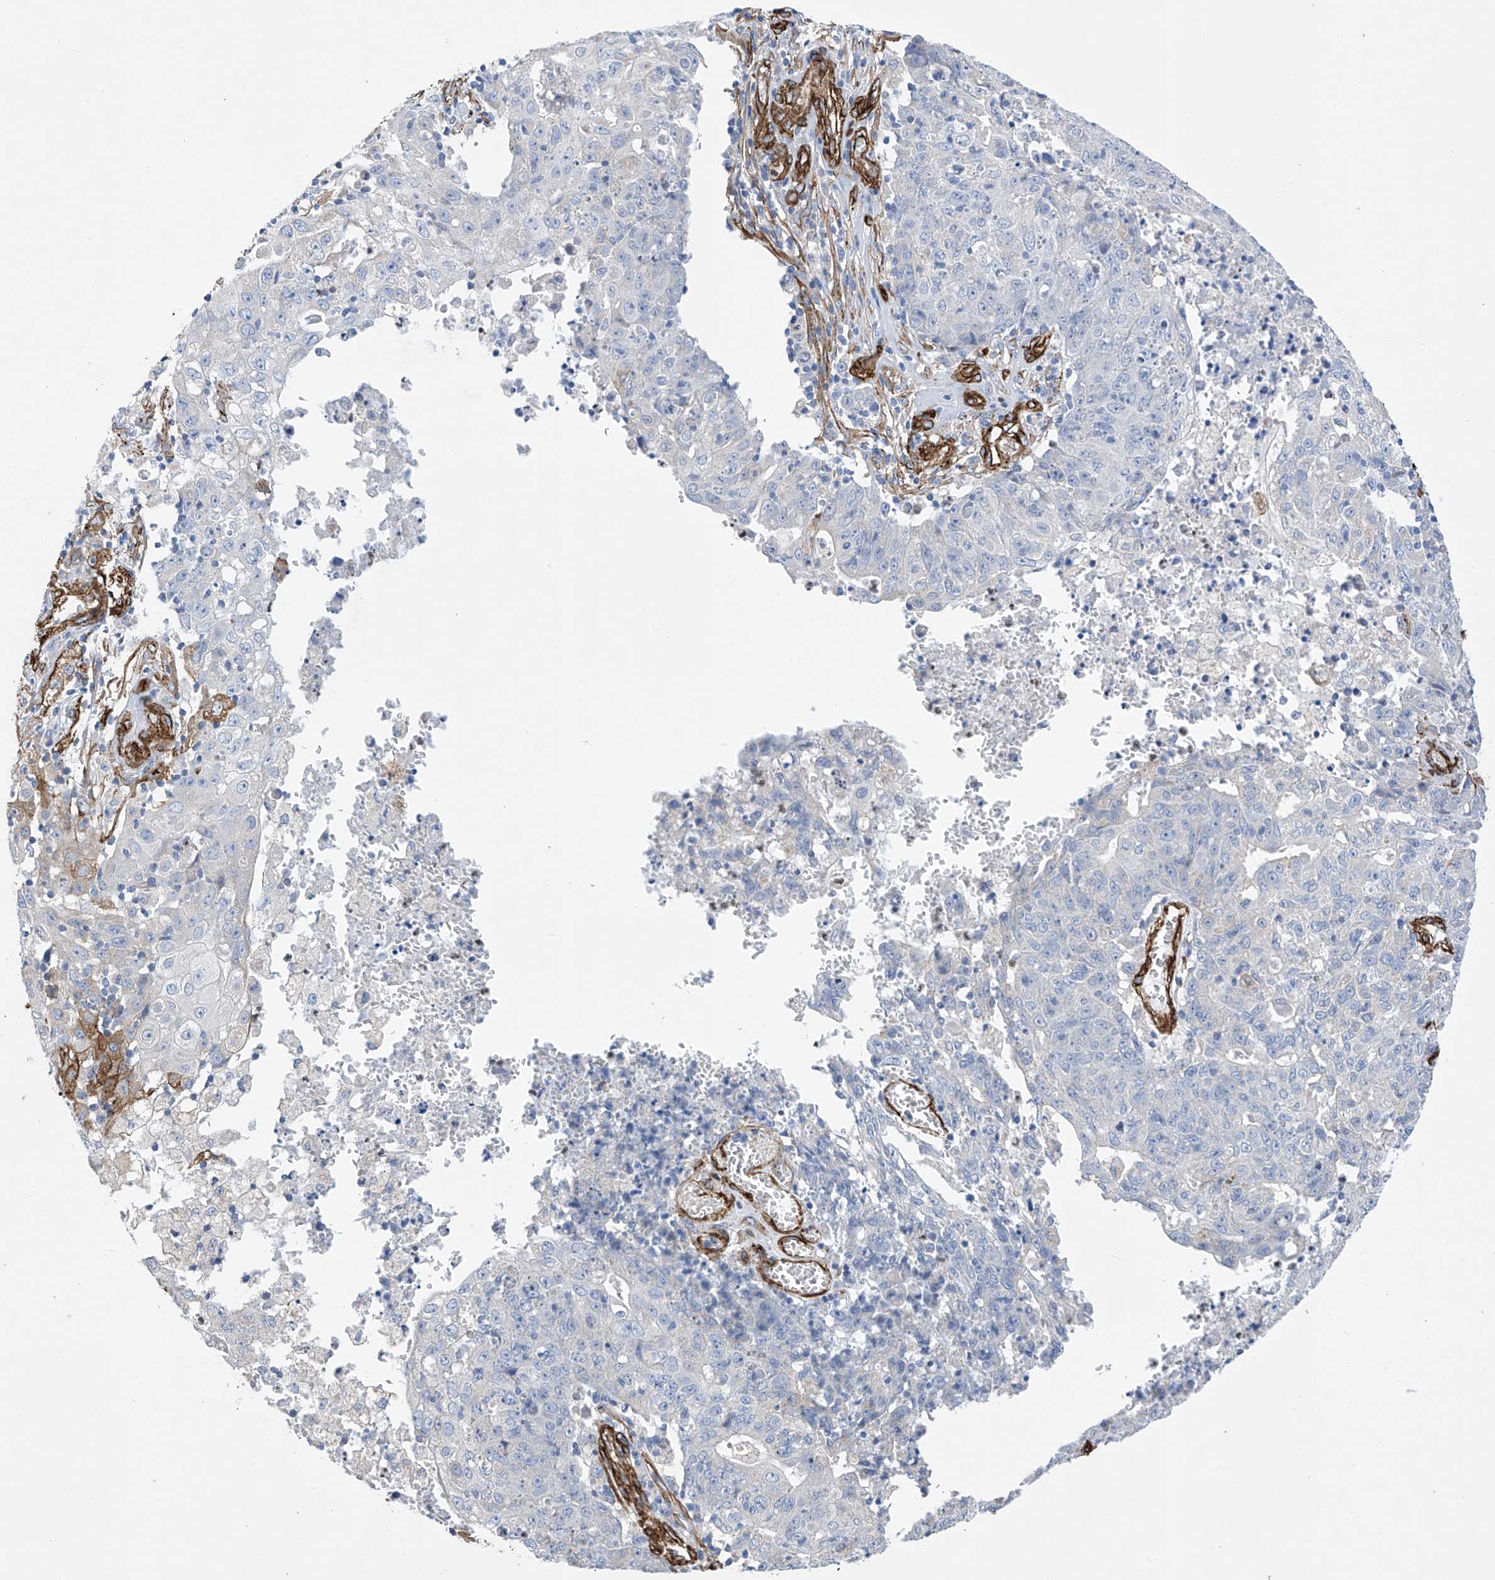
{"staining": {"intensity": "negative", "quantity": "none", "location": "none"}, "tissue": "ovarian cancer", "cell_type": "Tumor cells", "image_type": "cancer", "snomed": [{"axis": "morphology", "description": "Carcinoma, endometroid"}, {"axis": "topography", "description": "Ovary"}], "caption": "This is an immunohistochemistry micrograph of ovarian cancer. There is no expression in tumor cells.", "gene": "UBTD1", "patient": {"sex": "female", "age": 42}}